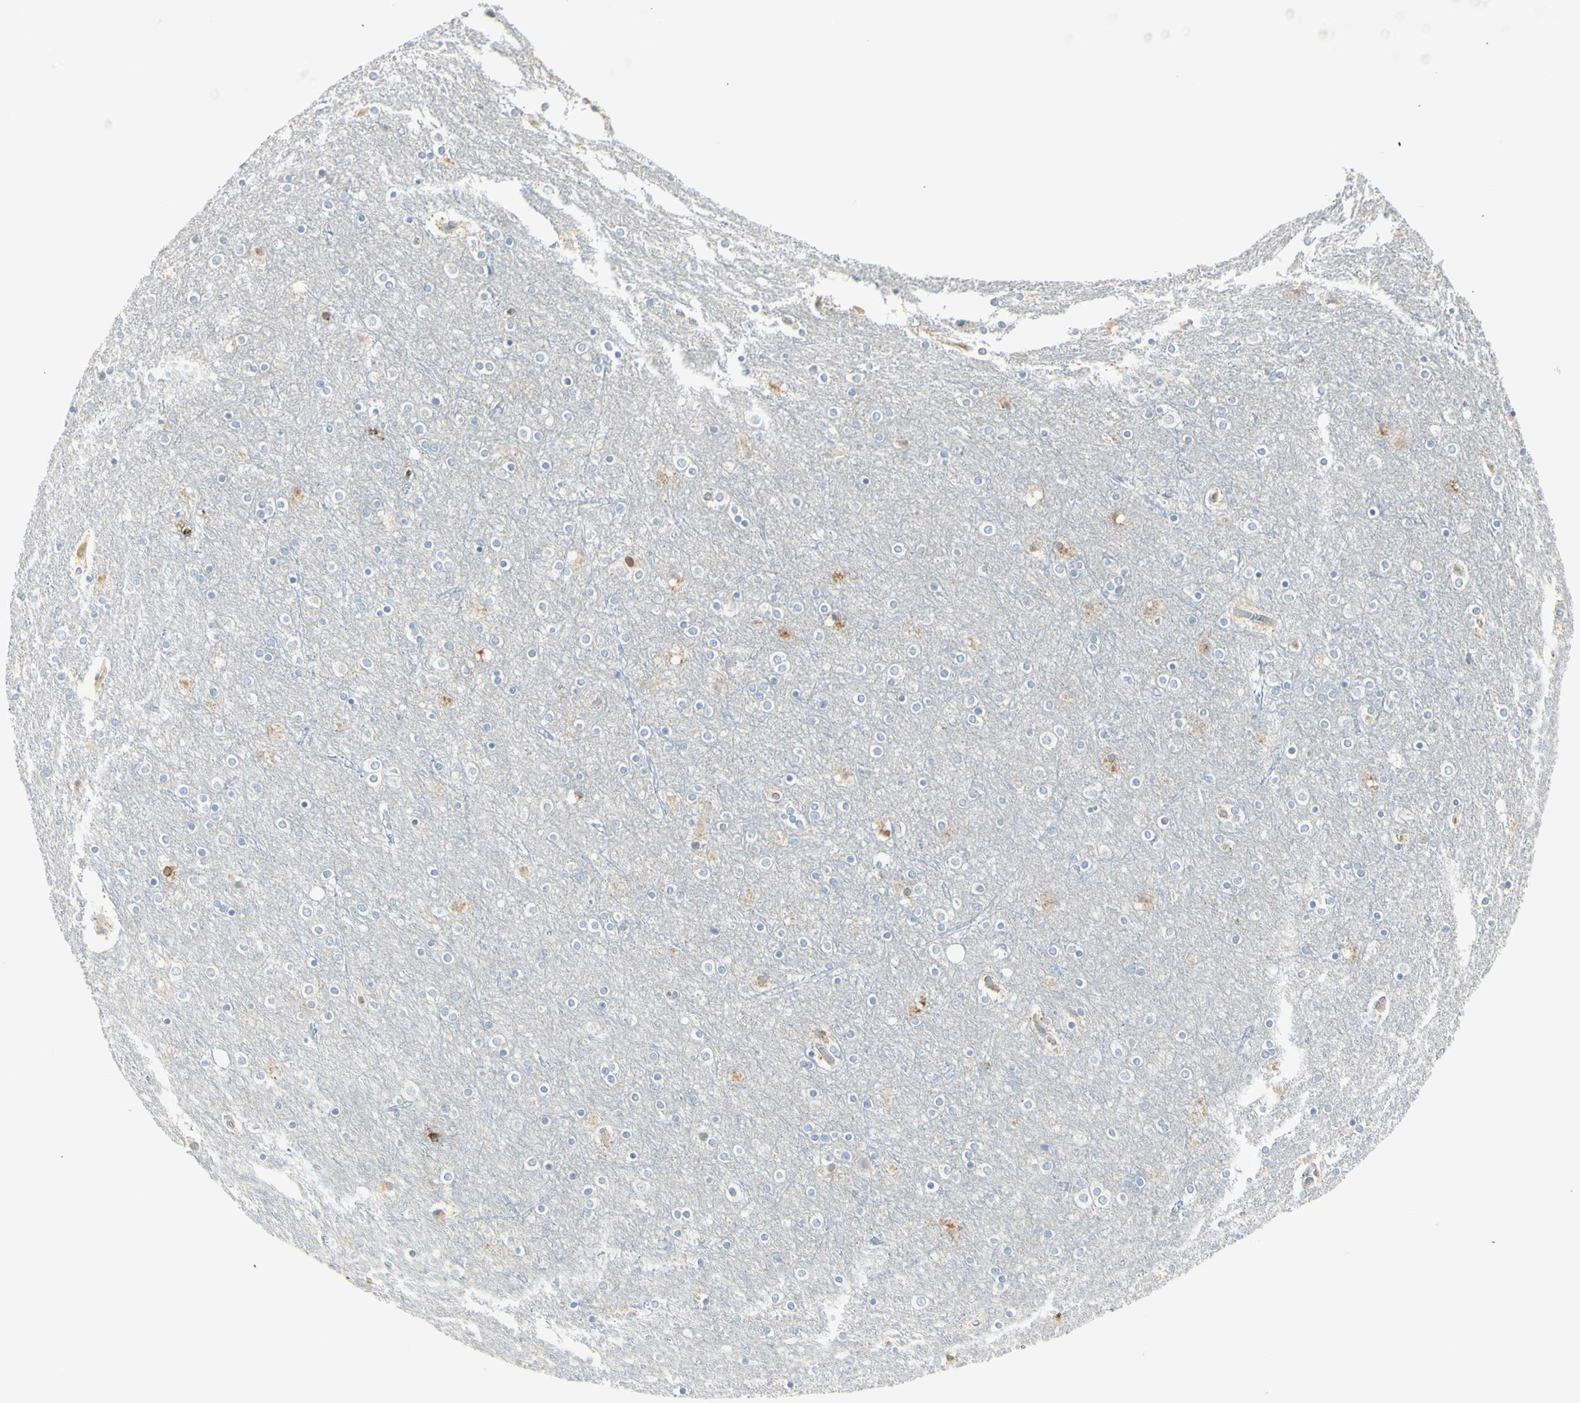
{"staining": {"intensity": "negative", "quantity": "none", "location": "none"}, "tissue": "cerebral cortex", "cell_type": "Endothelial cells", "image_type": "normal", "snomed": [{"axis": "morphology", "description": "Normal tissue, NOS"}, {"axis": "topography", "description": "Cerebral cortex"}], "caption": "Cerebral cortex stained for a protein using IHC exhibits no positivity endothelial cells.", "gene": "TNFSF11", "patient": {"sex": "female", "age": 54}}